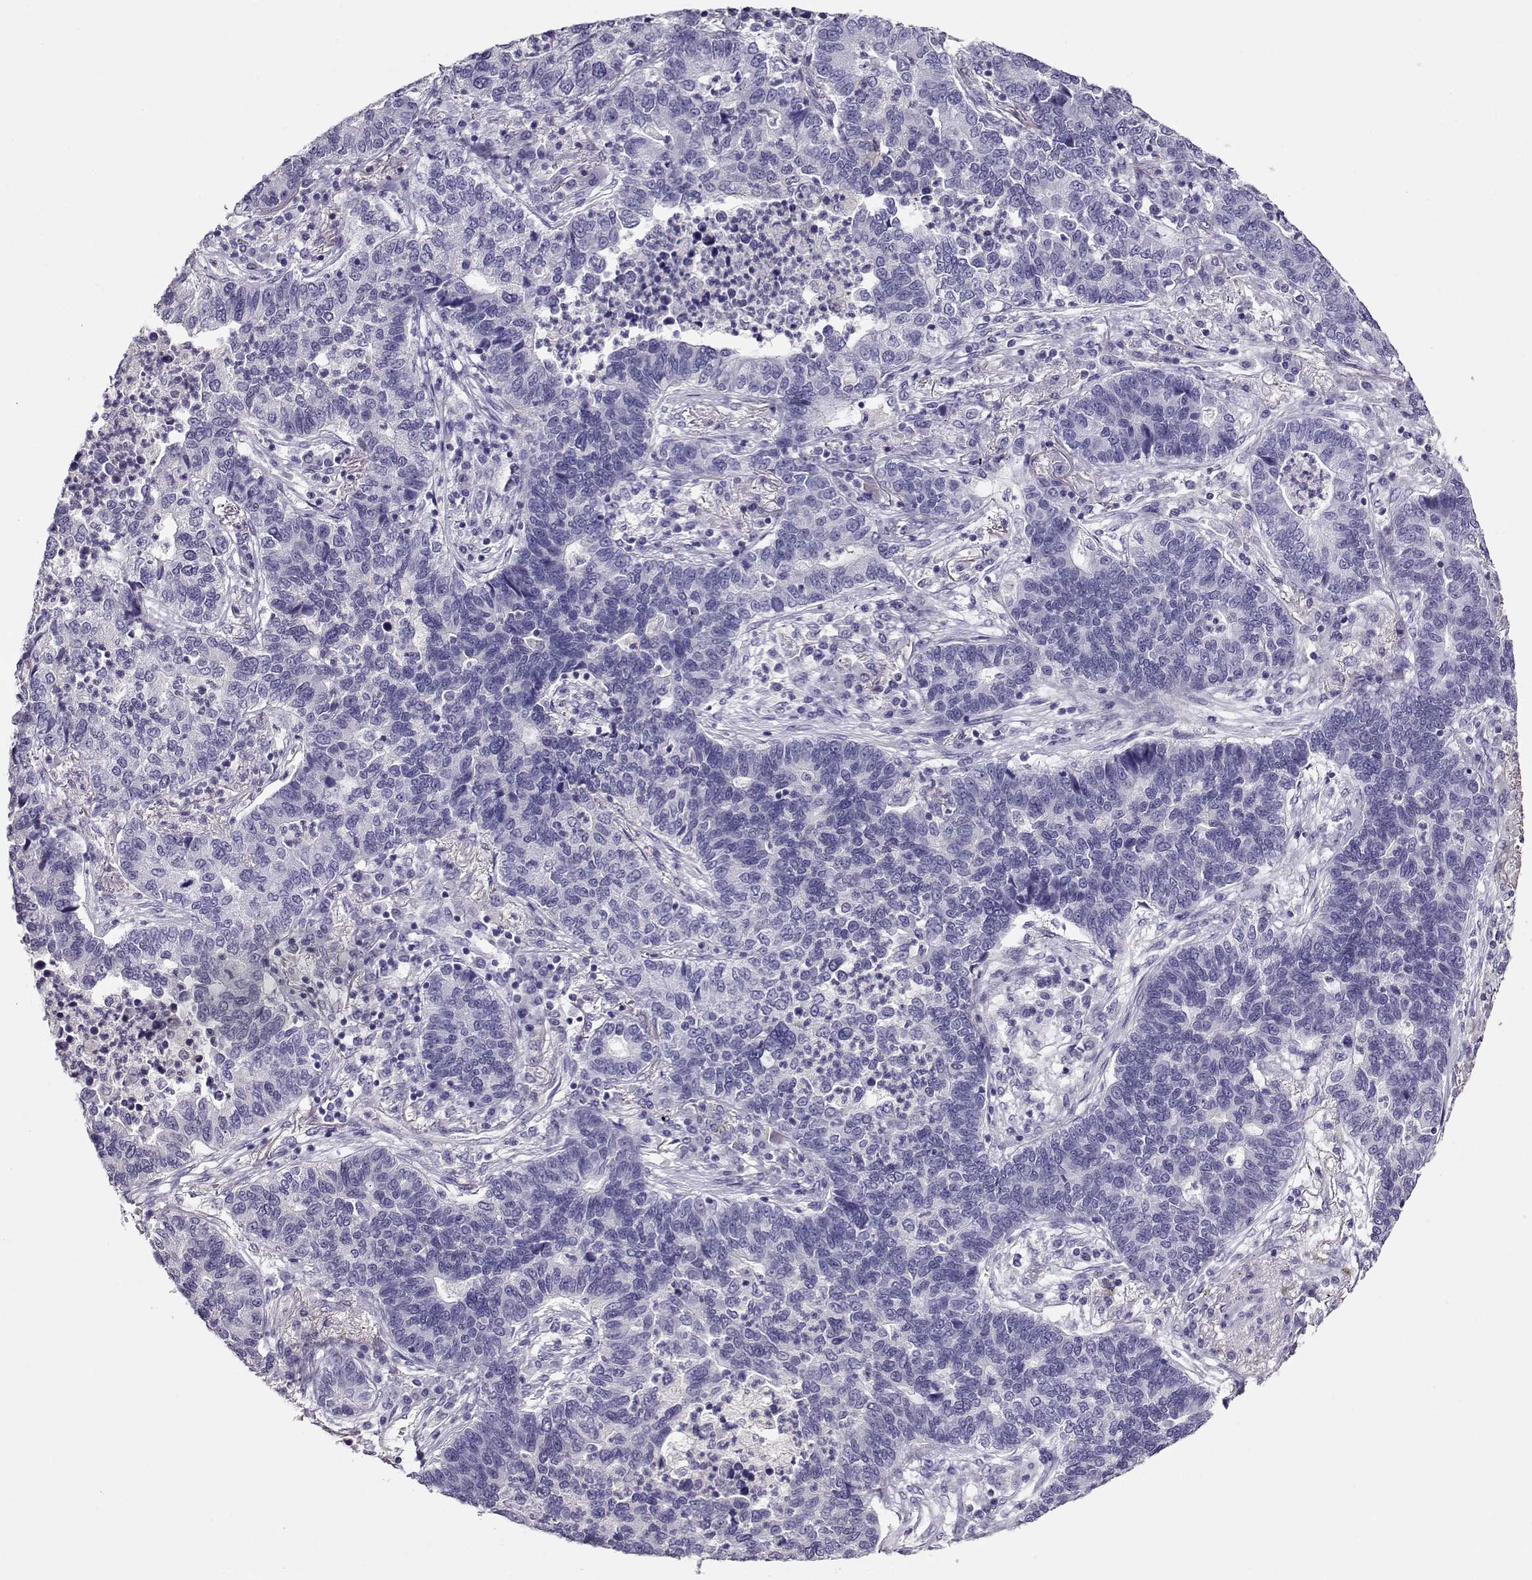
{"staining": {"intensity": "negative", "quantity": "none", "location": "none"}, "tissue": "lung cancer", "cell_type": "Tumor cells", "image_type": "cancer", "snomed": [{"axis": "morphology", "description": "Adenocarcinoma, NOS"}, {"axis": "topography", "description": "Lung"}], "caption": "Immunohistochemistry (IHC) photomicrograph of neoplastic tissue: human lung cancer stained with DAB reveals no significant protein positivity in tumor cells. (Stains: DAB (3,3'-diaminobenzidine) IHC with hematoxylin counter stain, Microscopy: brightfield microscopy at high magnification).", "gene": "NDRG4", "patient": {"sex": "female", "age": 57}}